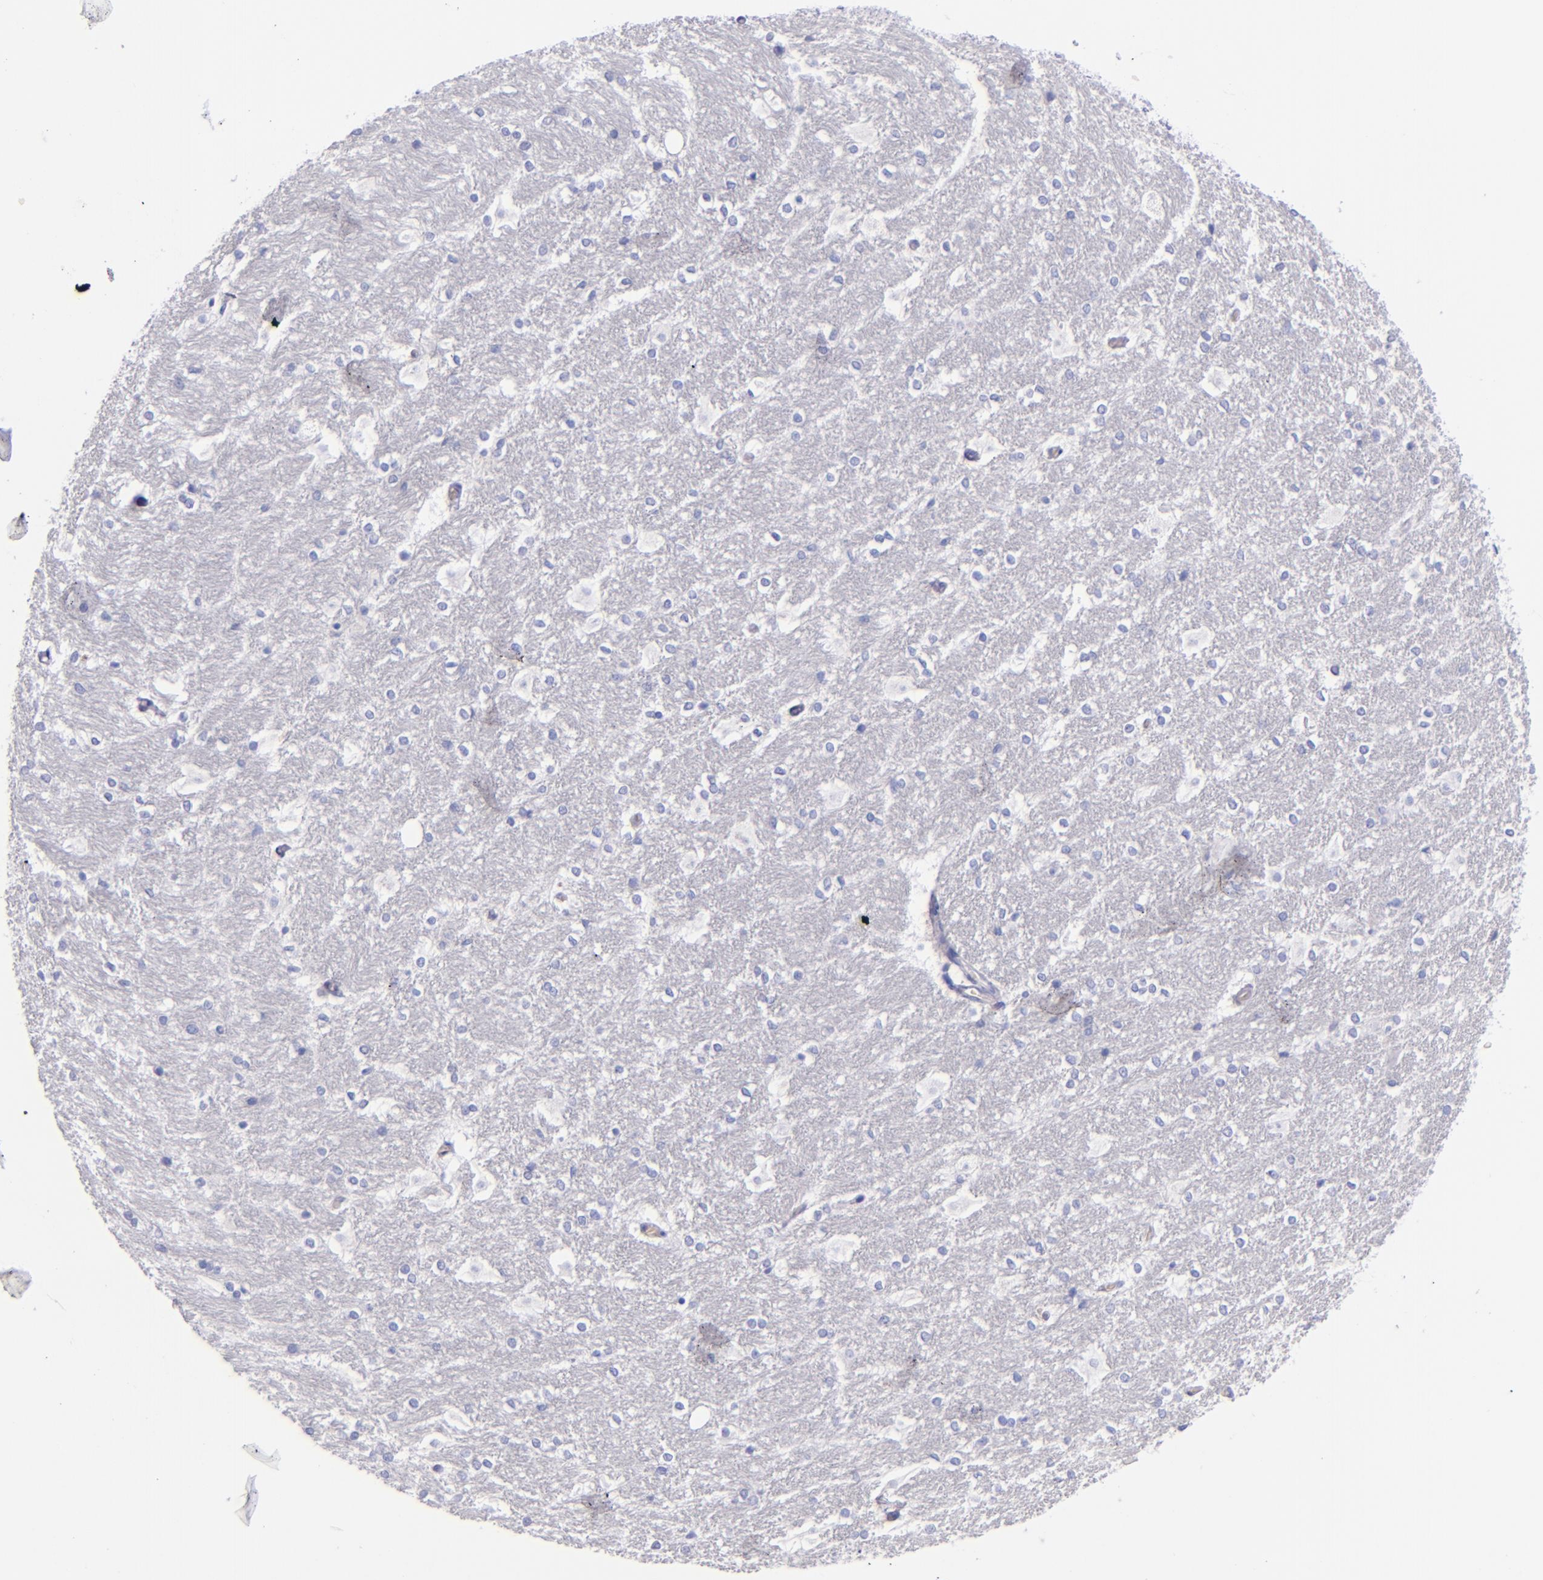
{"staining": {"intensity": "negative", "quantity": "none", "location": "none"}, "tissue": "hippocampus", "cell_type": "Glial cells", "image_type": "normal", "snomed": [{"axis": "morphology", "description": "Normal tissue, NOS"}, {"axis": "topography", "description": "Hippocampus"}], "caption": "Benign hippocampus was stained to show a protein in brown. There is no significant expression in glial cells. (Immunohistochemistry, brightfield microscopy, high magnification).", "gene": "LAG3", "patient": {"sex": "female", "age": 19}}